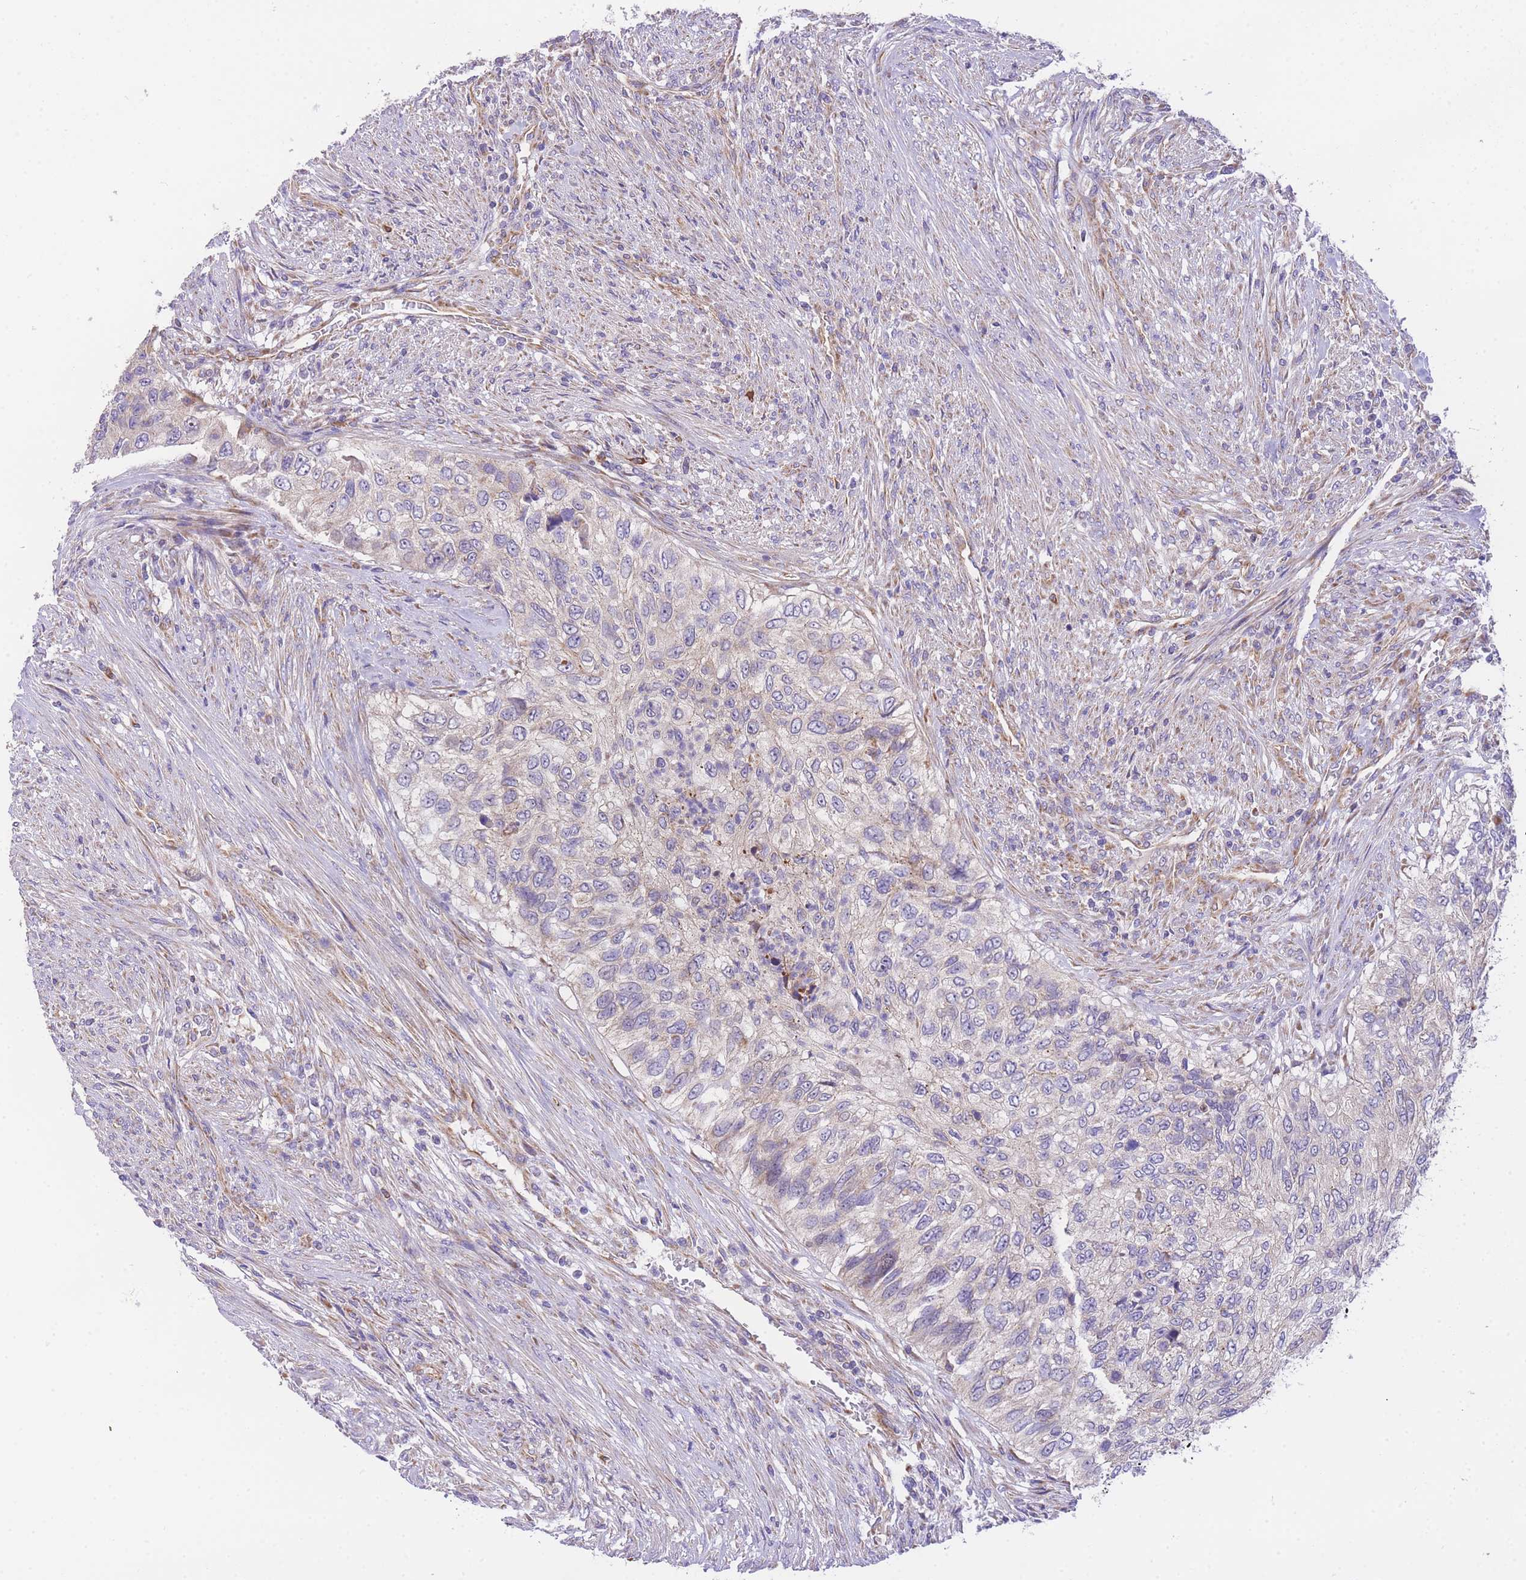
{"staining": {"intensity": "weak", "quantity": "<25%", "location": "cytoplasmic/membranous"}, "tissue": "urothelial cancer", "cell_type": "Tumor cells", "image_type": "cancer", "snomed": [{"axis": "morphology", "description": "Urothelial carcinoma, High grade"}, {"axis": "topography", "description": "Urinary bladder"}], "caption": "This is an IHC image of high-grade urothelial carcinoma. There is no staining in tumor cells.", "gene": "MTRES1", "patient": {"sex": "female", "age": 60}}